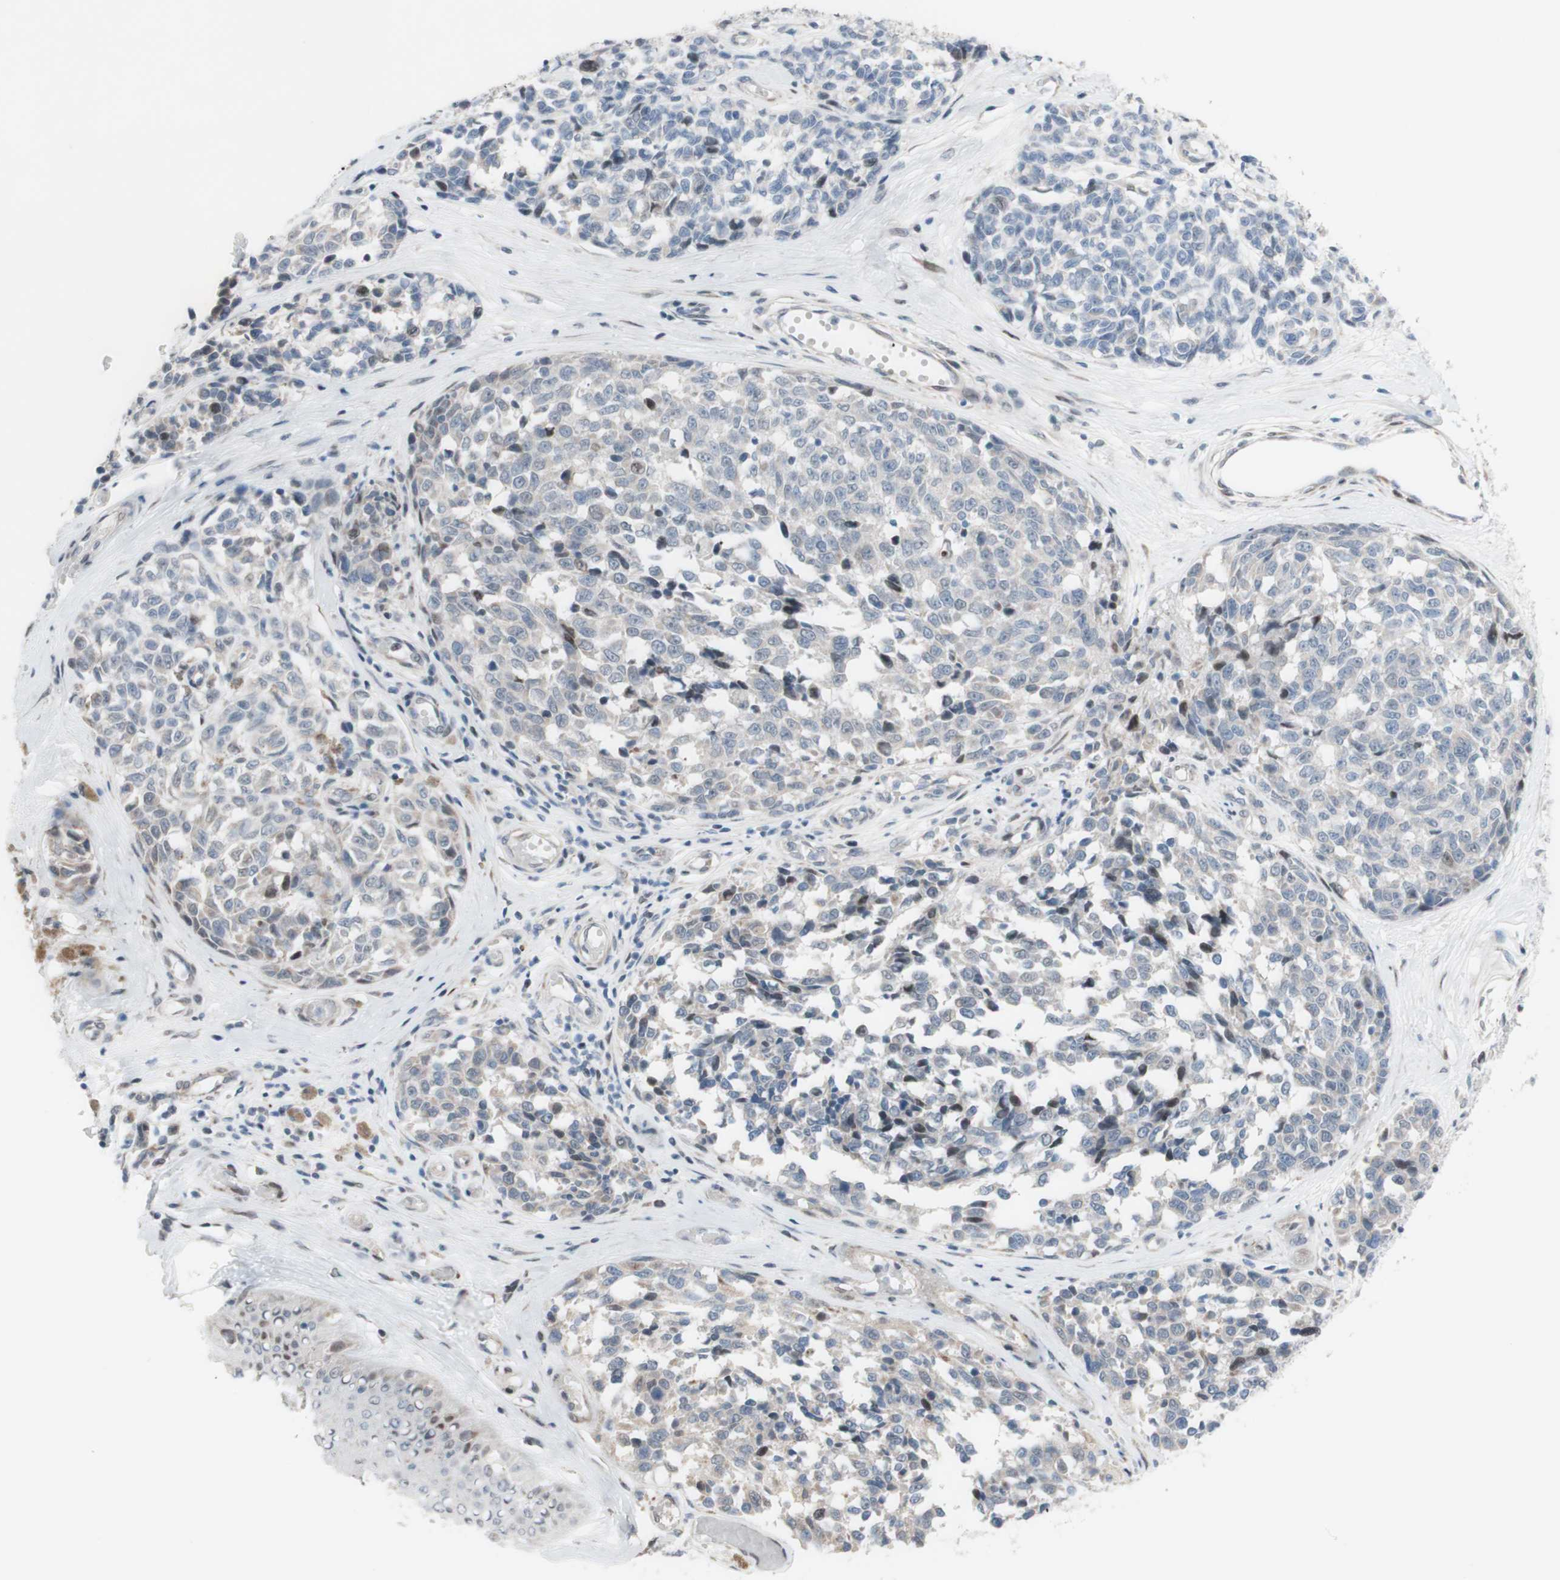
{"staining": {"intensity": "negative", "quantity": "none", "location": "none"}, "tissue": "melanoma", "cell_type": "Tumor cells", "image_type": "cancer", "snomed": [{"axis": "morphology", "description": "Malignant melanoma, NOS"}, {"axis": "topography", "description": "Skin"}], "caption": "Malignant melanoma was stained to show a protein in brown. There is no significant positivity in tumor cells. (DAB immunohistochemistry (IHC), high magnification).", "gene": "PHTF2", "patient": {"sex": "female", "age": 64}}